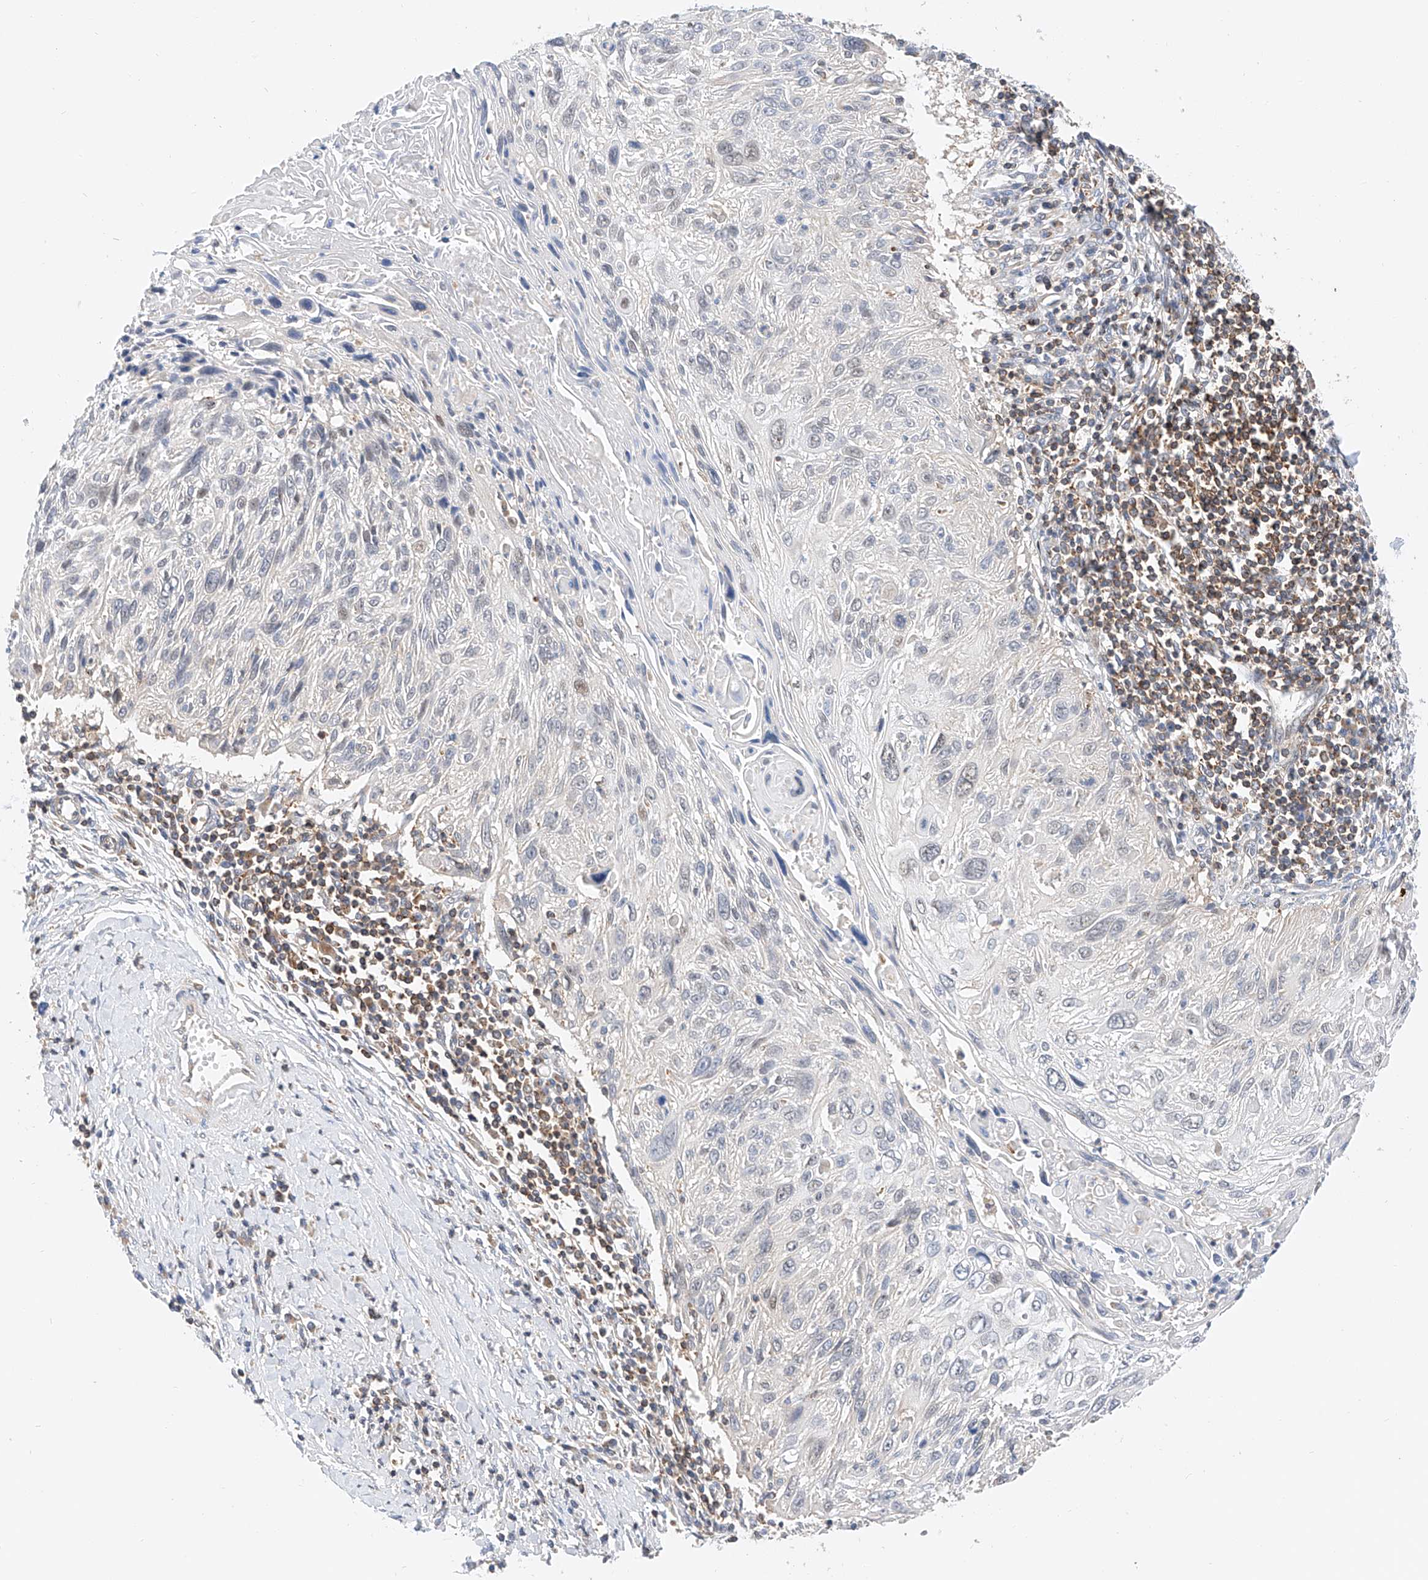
{"staining": {"intensity": "negative", "quantity": "none", "location": "none"}, "tissue": "cervical cancer", "cell_type": "Tumor cells", "image_type": "cancer", "snomed": [{"axis": "morphology", "description": "Squamous cell carcinoma, NOS"}, {"axis": "topography", "description": "Cervix"}], "caption": "An immunohistochemistry (IHC) histopathology image of cervical cancer (squamous cell carcinoma) is shown. There is no staining in tumor cells of cervical cancer (squamous cell carcinoma).", "gene": "MFN2", "patient": {"sex": "female", "age": 51}}